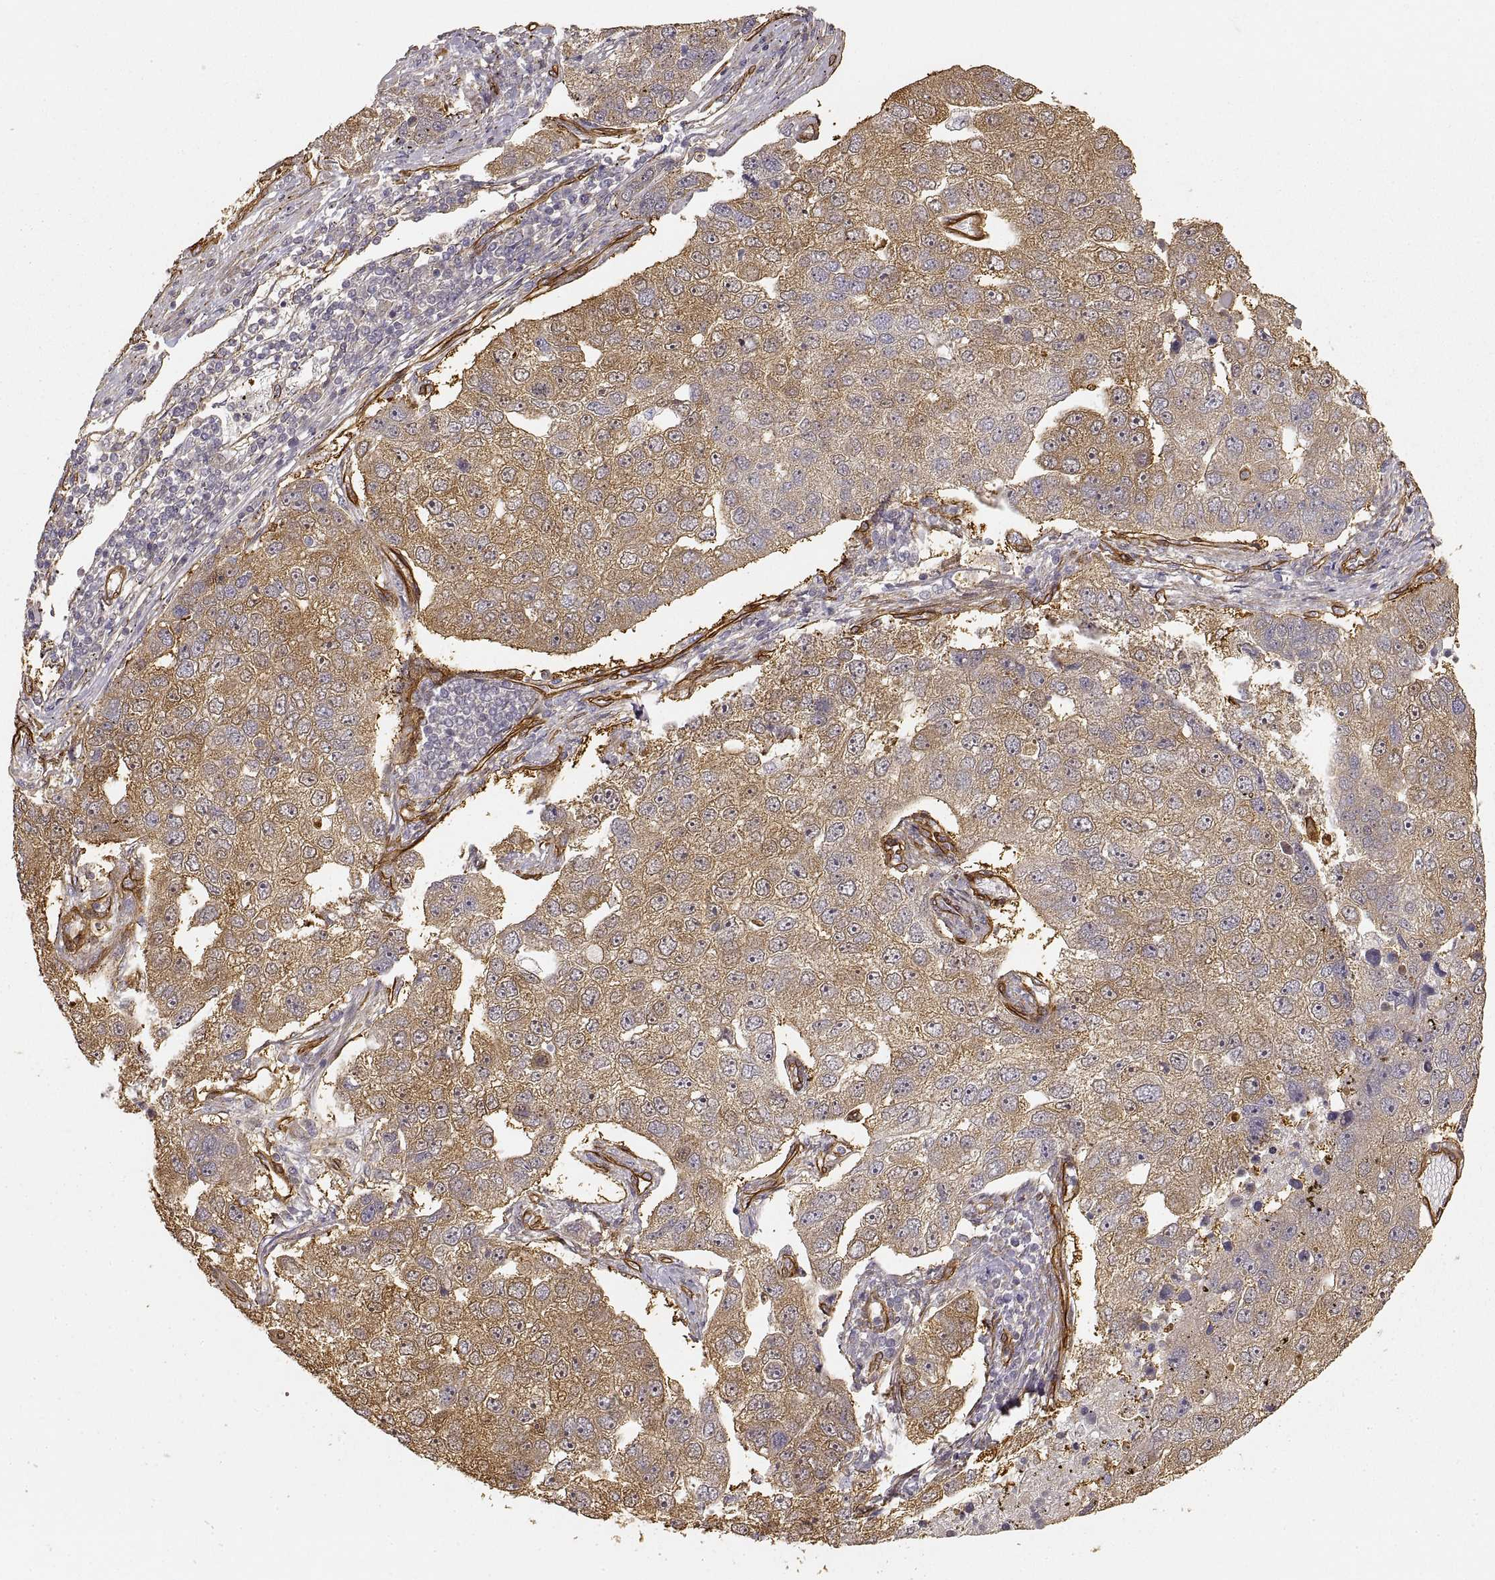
{"staining": {"intensity": "moderate", "quantity": ">75%", "location": "cytoplasmic/membranous"}, "tissue": "pancreatic cancer", "cell_type": "Tumor cells", "image_type": "cancer", "snomed": [{"axis": "morphology", "description": "Adenocarcinoma, NOS"}, {"axis": "topography", "description": "Pancreas"}], "caption": "This is a micrograph of immunohistochemistry staining of adenocarcinoma (pancreatic), which shows moderate positivity in the cytoplasmic/membranous of tumor cells.", "gene": "LAMA4", "patient": {"sex": "female", "age": 61}}